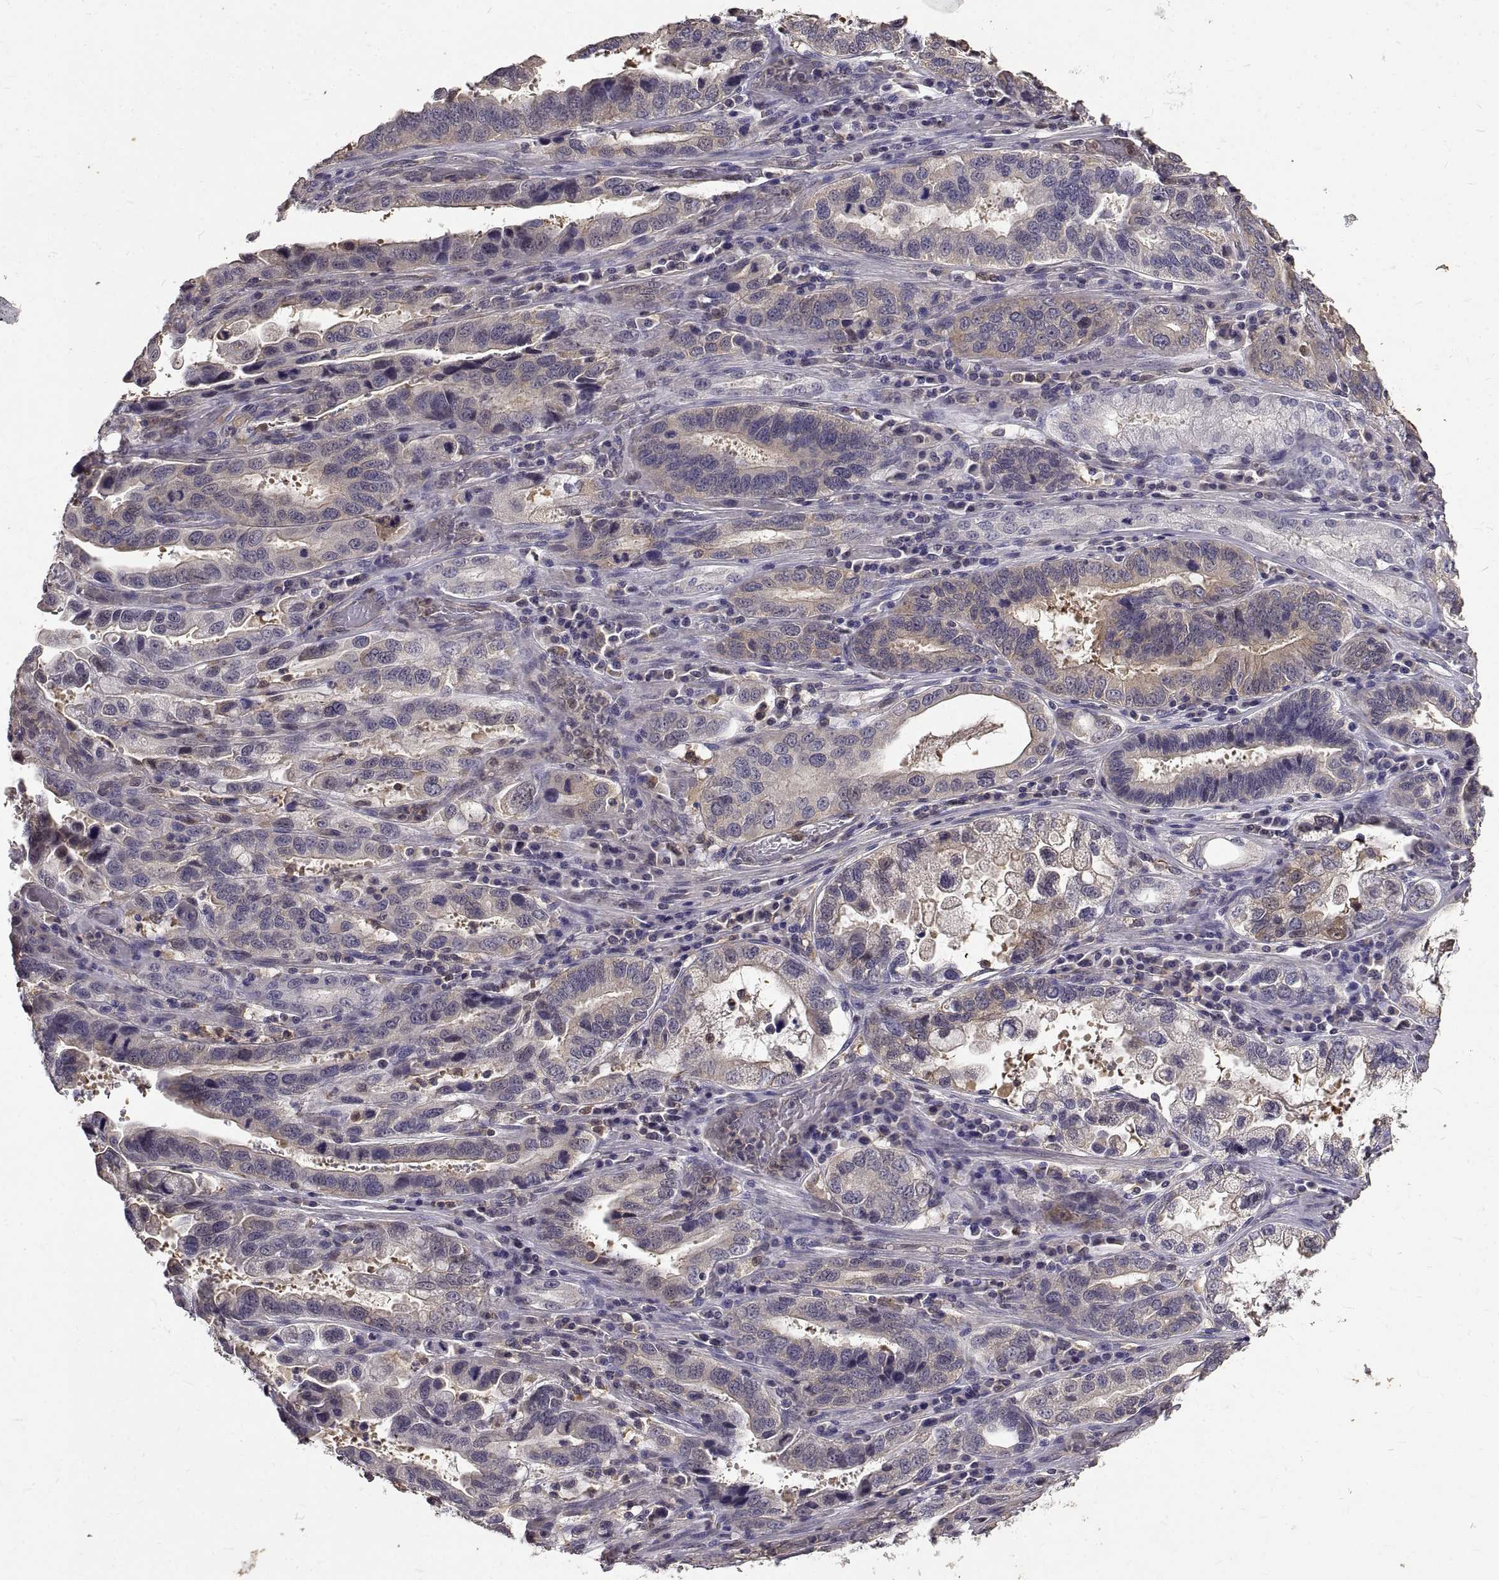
{"staining": {"intensity": "weak", "quantity": "<25%", "location": "cytoplasmic/membranous"}, "tissue": "stomach cancer", "cell_type": "Tumor cells", "image_type": "cancer", "snomed": [{"axis": "morphology", "description": "Adenocarcinoma, NOS"}, {"axis": "topography", "description": "Stomach, lower"}], "caption": "IHC photomicrograph of neoplastic tissue: human adenocarcinoma (stomach) stained with DAB shows no significant protein staining in tumor cells.", "gene": "PEA15", "patient": {"sex": "female", "age": 76}}